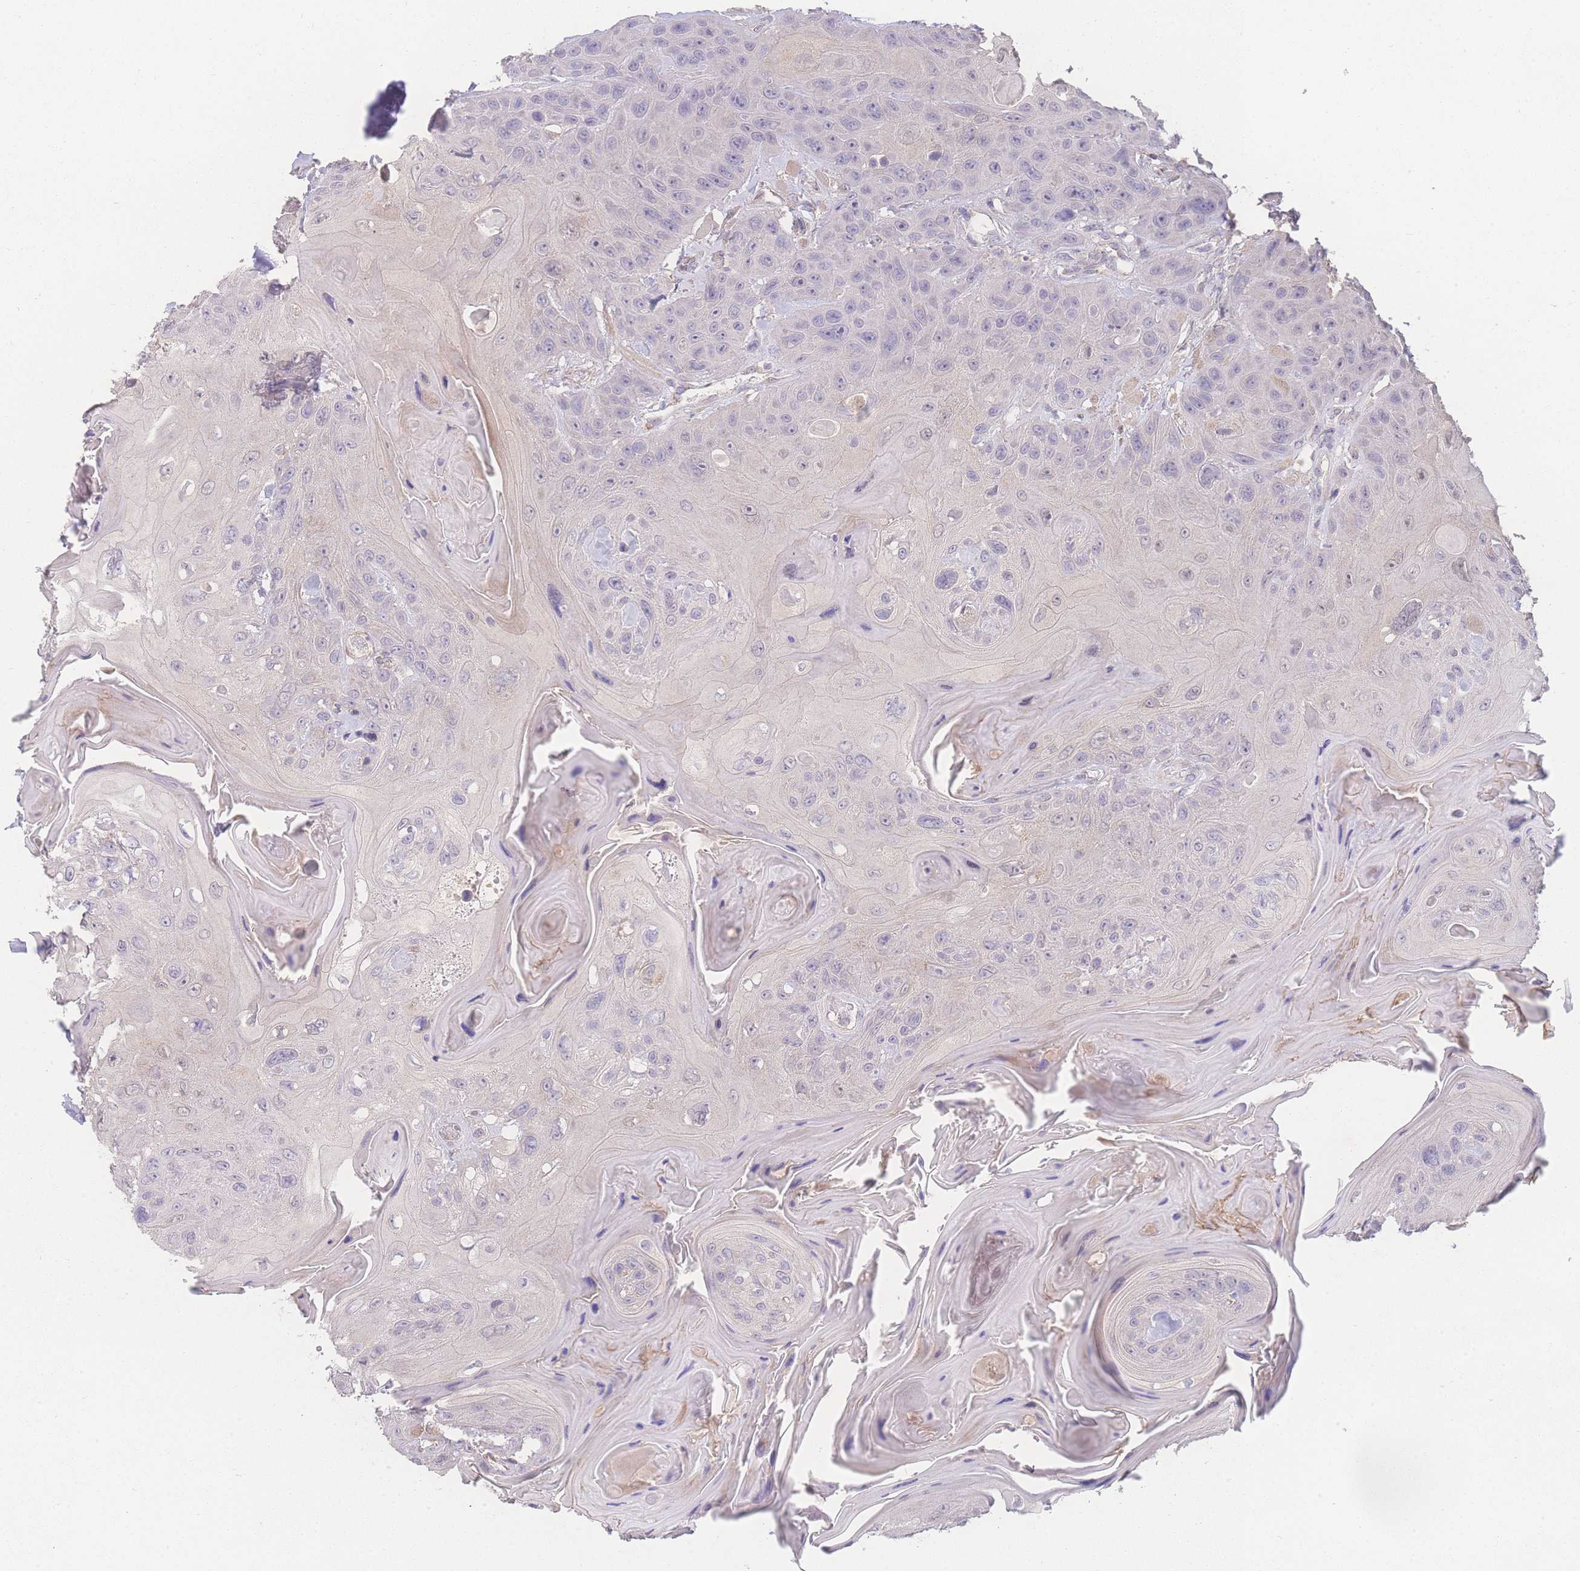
{"staining": {"intensity": "negative", "quantity": "none", "location": "none"}, "tissue": "head and neck cancer", "cell_type": "Tumor cells", "image_type": "cancer", "snomed": [{"axis": "morphology", "description": "Squamous cell carcinoma, NOS"}, {"axis": "topography", "description": "Head-Neck"}], "caption": "The histopathology image shows no staining of tumor cells in head and neck cancer.", "gene": "GIPR", "patient": {"sex": "female", "age": 59}}